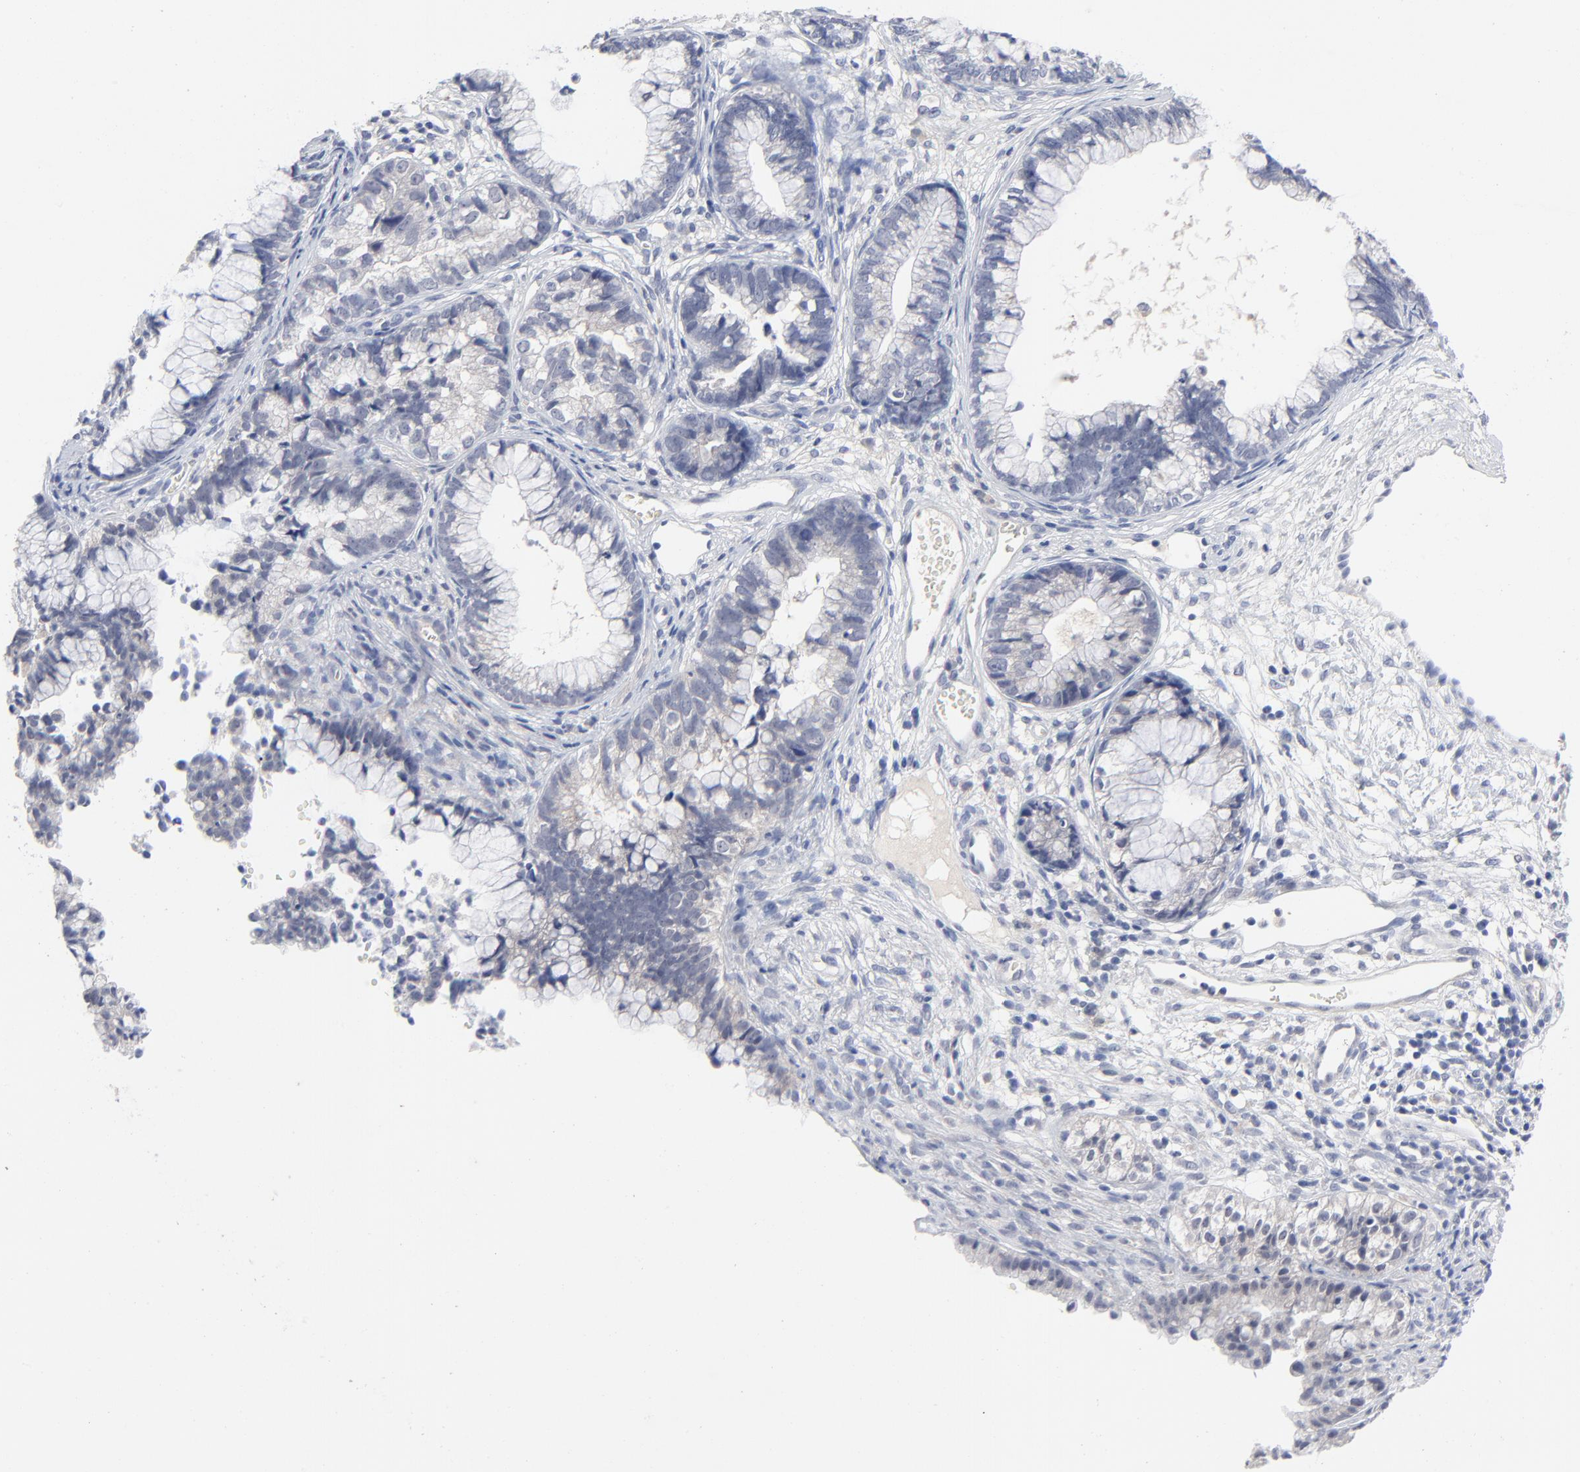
{"staining": {"intensity": "negative", "quantity": "none", "location": "none"}, "tissue": "cervical cancer", "cell_type": "Tumor cells", "image_type": "cancer", "snomed": [{"axis": "morphology", "description": "Adenocarcinoma, NOS"}, {"axis": "topography", "description": "Cervix"}], "caption": "DAB (3,3'-diaminobenzidine) immunohistochemical staining of cervical cancer (adenocarcinoma) shows no significant staining in tumor cells. (Brightfield microscopy of DAB (3,3'-diaminobenzidine) IHC at high magnification).", "gene": "CLEC4G", "patient": {"sex": "female", "age": 44}}